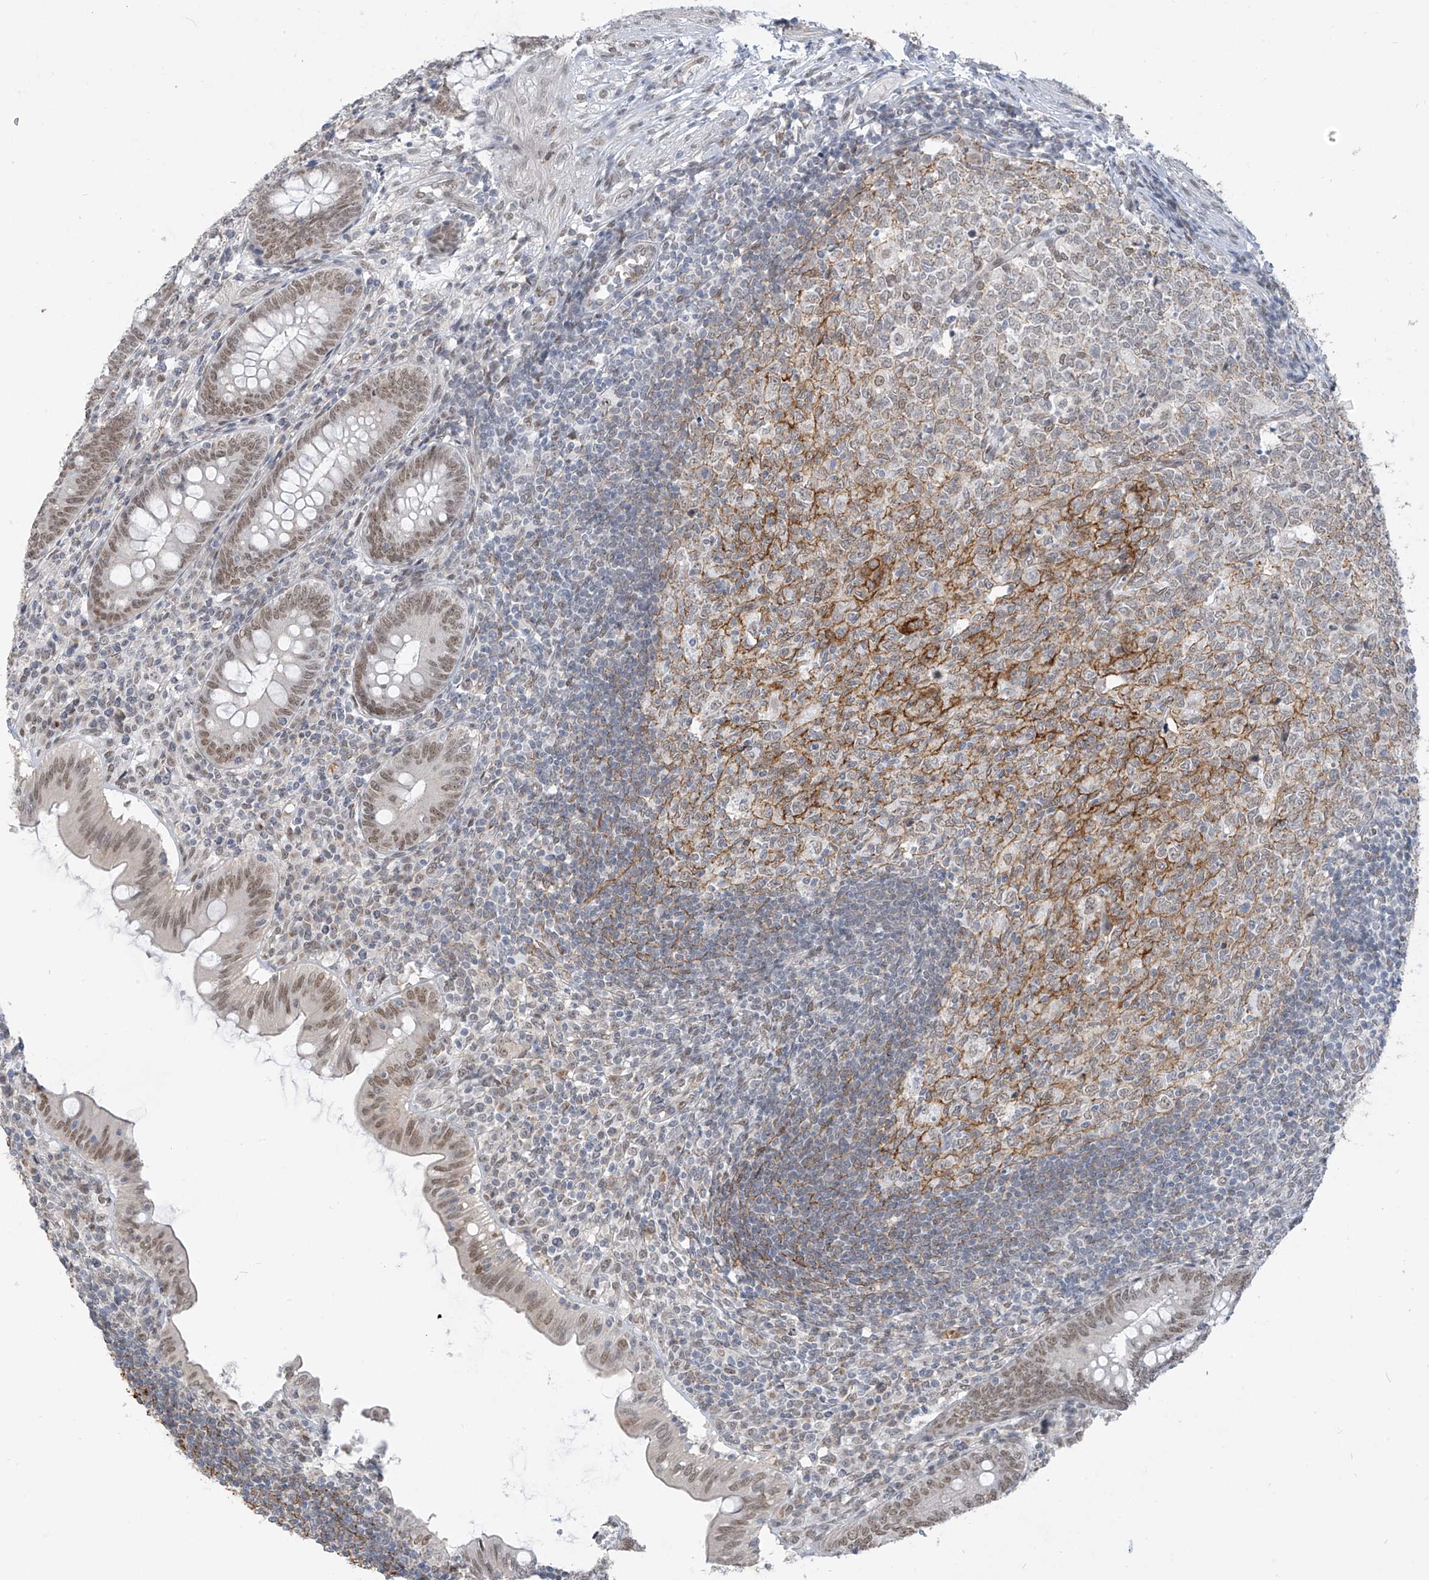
{"staining": {"intensity": "moderate", "quantity": ">75%", "location": "nuclear"}, "tissue": "appendix", "cell_type": "Glandular cells", "image_type": "normal", "snomed": [{"axis": "morphology", "description": "Normal tissue, NOS"}, {"axis": "topography", "description": "Appendix"}], "caption": "This is a photomicrograph of immunohistochemistry staining of benign appendix, which shows moderate staining in the nuclear of glandular cells.", "gene": "MCM9", "patient": {"sex": "male", "age": 14}}